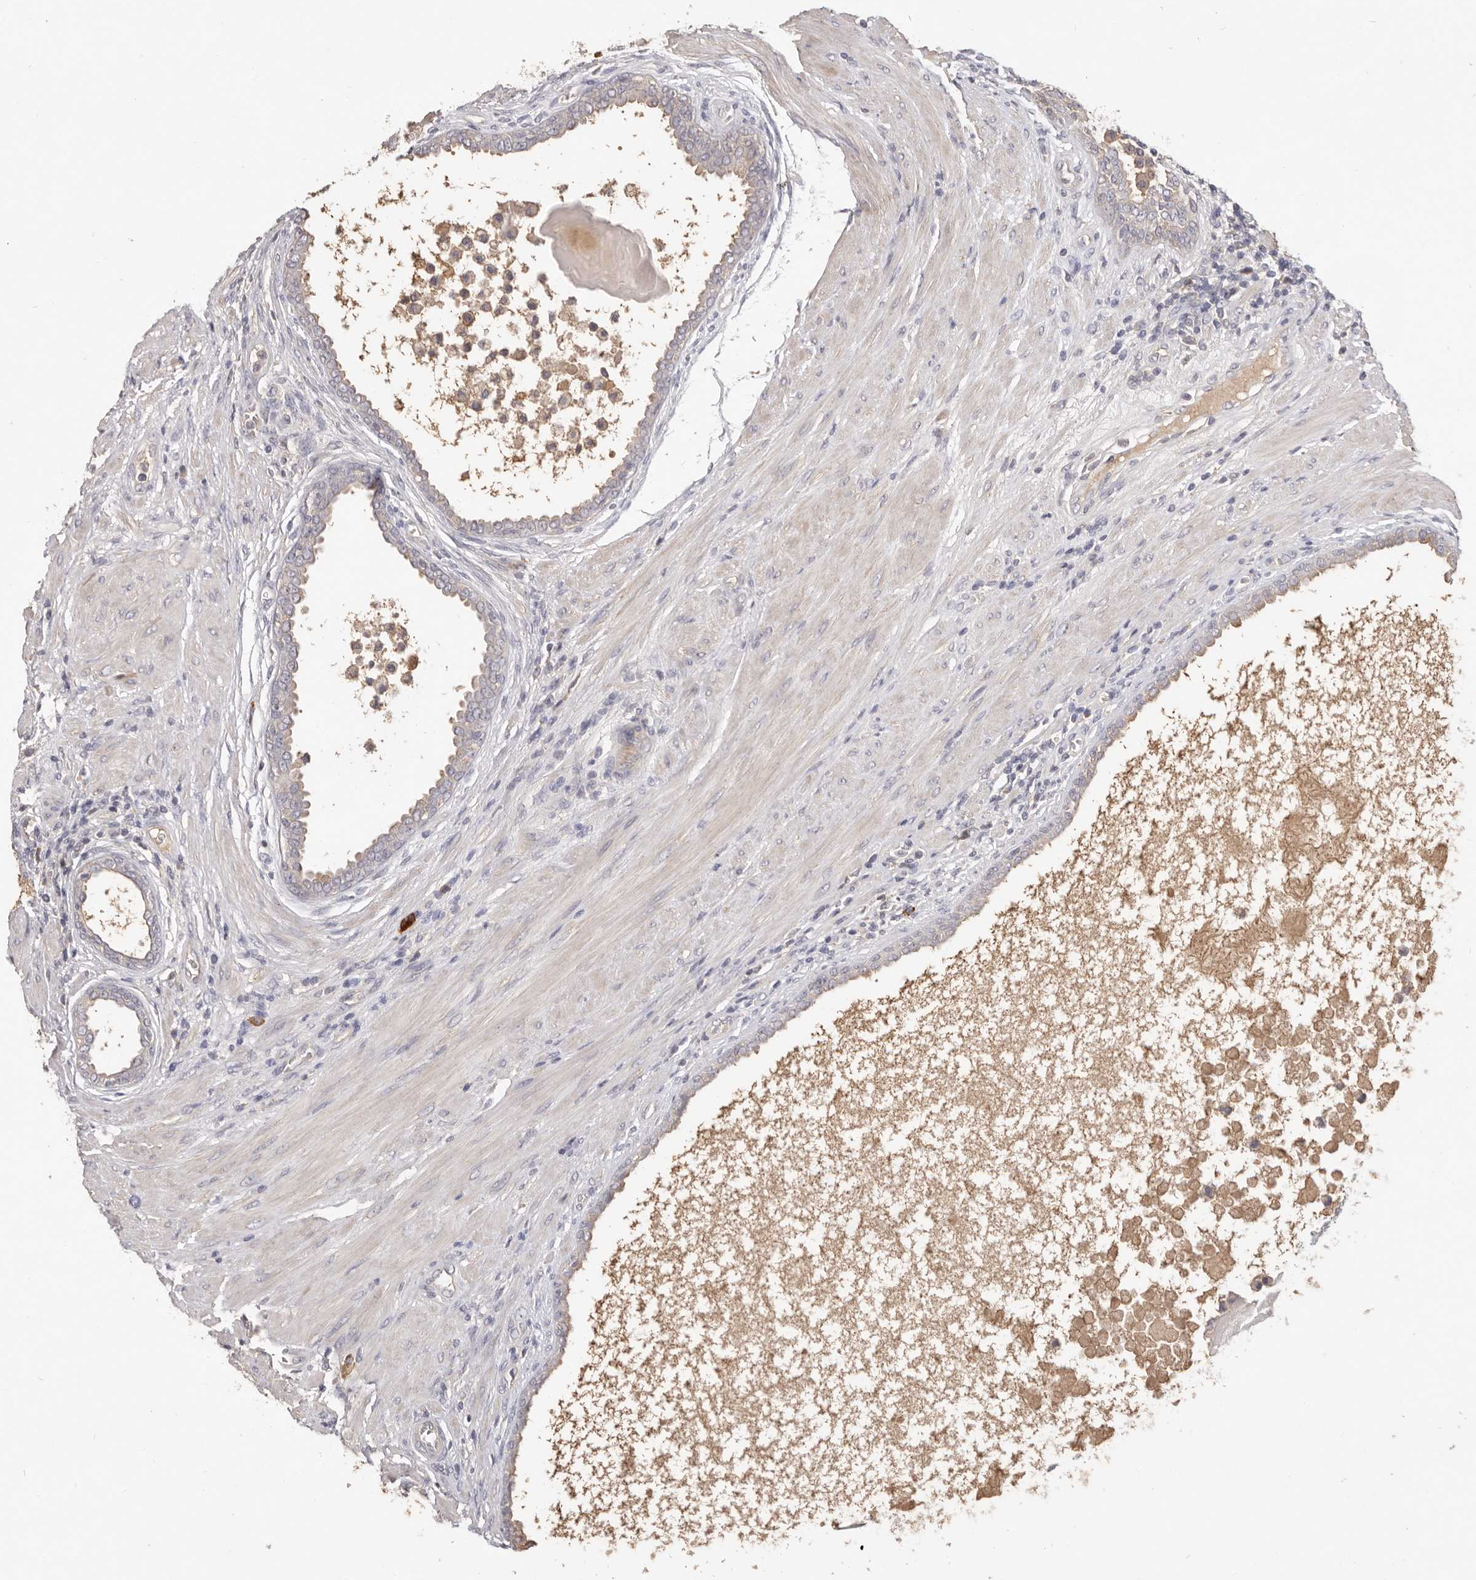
{"staining": {"intensity": "negative", "quantity": "none", "location": "none"}, "tissue": "prostate cancer", "cell_type": "Tumor cells", "image_type": "cancer", "snomed": [{"axis": "morphology", "description": "Normal tissue, NOS"}, {"axis": "morphology", "description": "Adenocarcinoma, Low grade"}, {"axis": "topography", "description": "Prostate"}, {"axis": "topography", "description": "Peripheral nerve tissue"}], "caption": "Prostate cancer (low-grade adenocarcinoma) was stained to show a protein in brown. There is no significant positivity in tumor cells.", "gene": "HCAR2", "patient": {"sex": "male", "age": 71}}